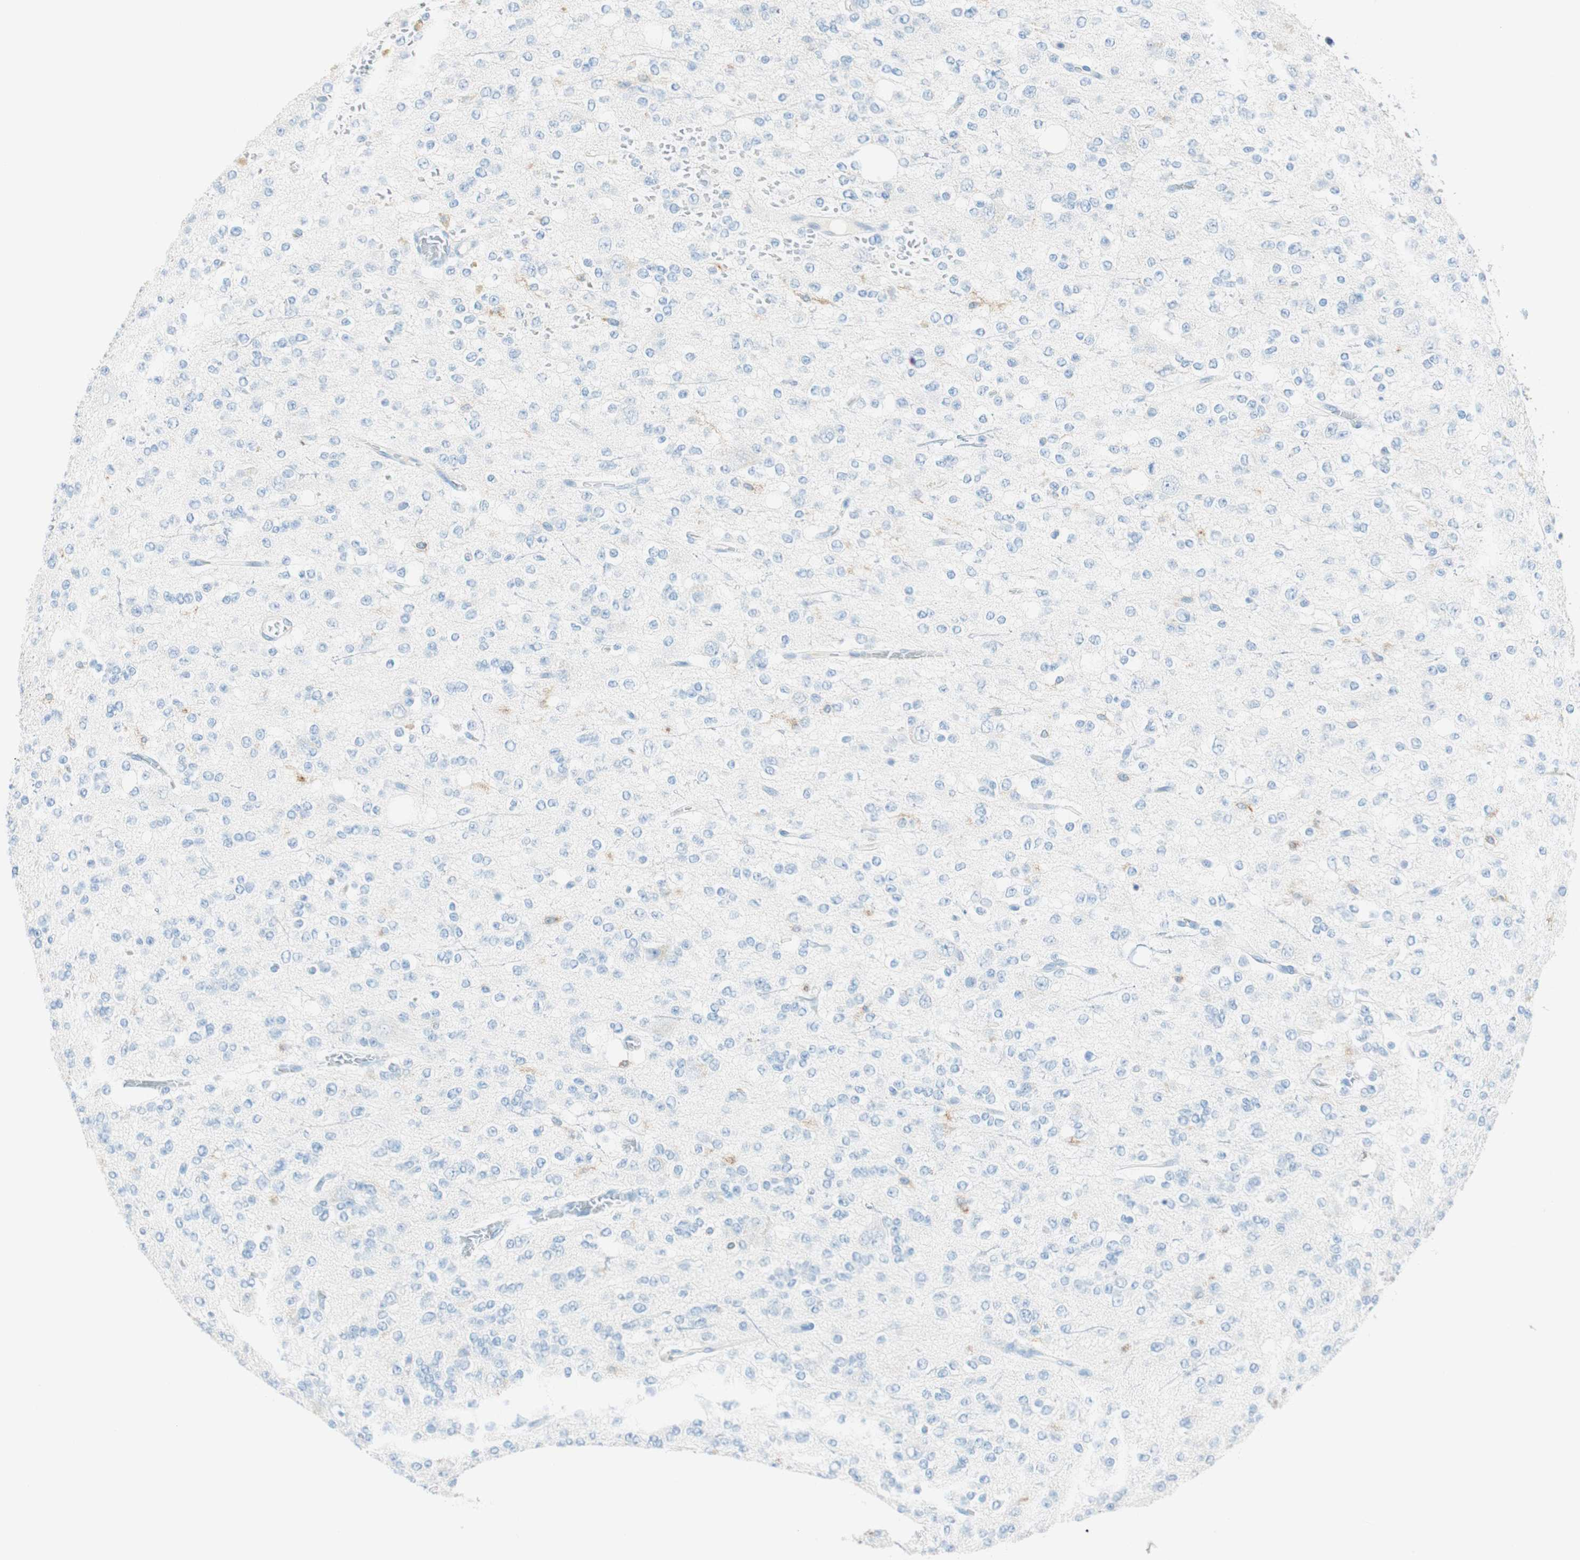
{"staining": {"intensity": "negative", "quantity": "none", "location": "none"}, "tissue": "glioma", "cell_type": "Tumor cells", "image_type": "cancer", "snomed": [{"axis": "morphology", "description": "Glioma, malignant, Low grade"}, {"axis": "topography", "description": "Brain"}], "caption": "Immunohistochemistry image of neoplastic tissue: human glioma stained with DAB (3,3'-diaminobenzidine) reveals no significant protein staining in tumor cells. (DAB IHC, high magnification).", "gene": "TNFRSF13C", "patient": {"sex": "male", "age": 38}}